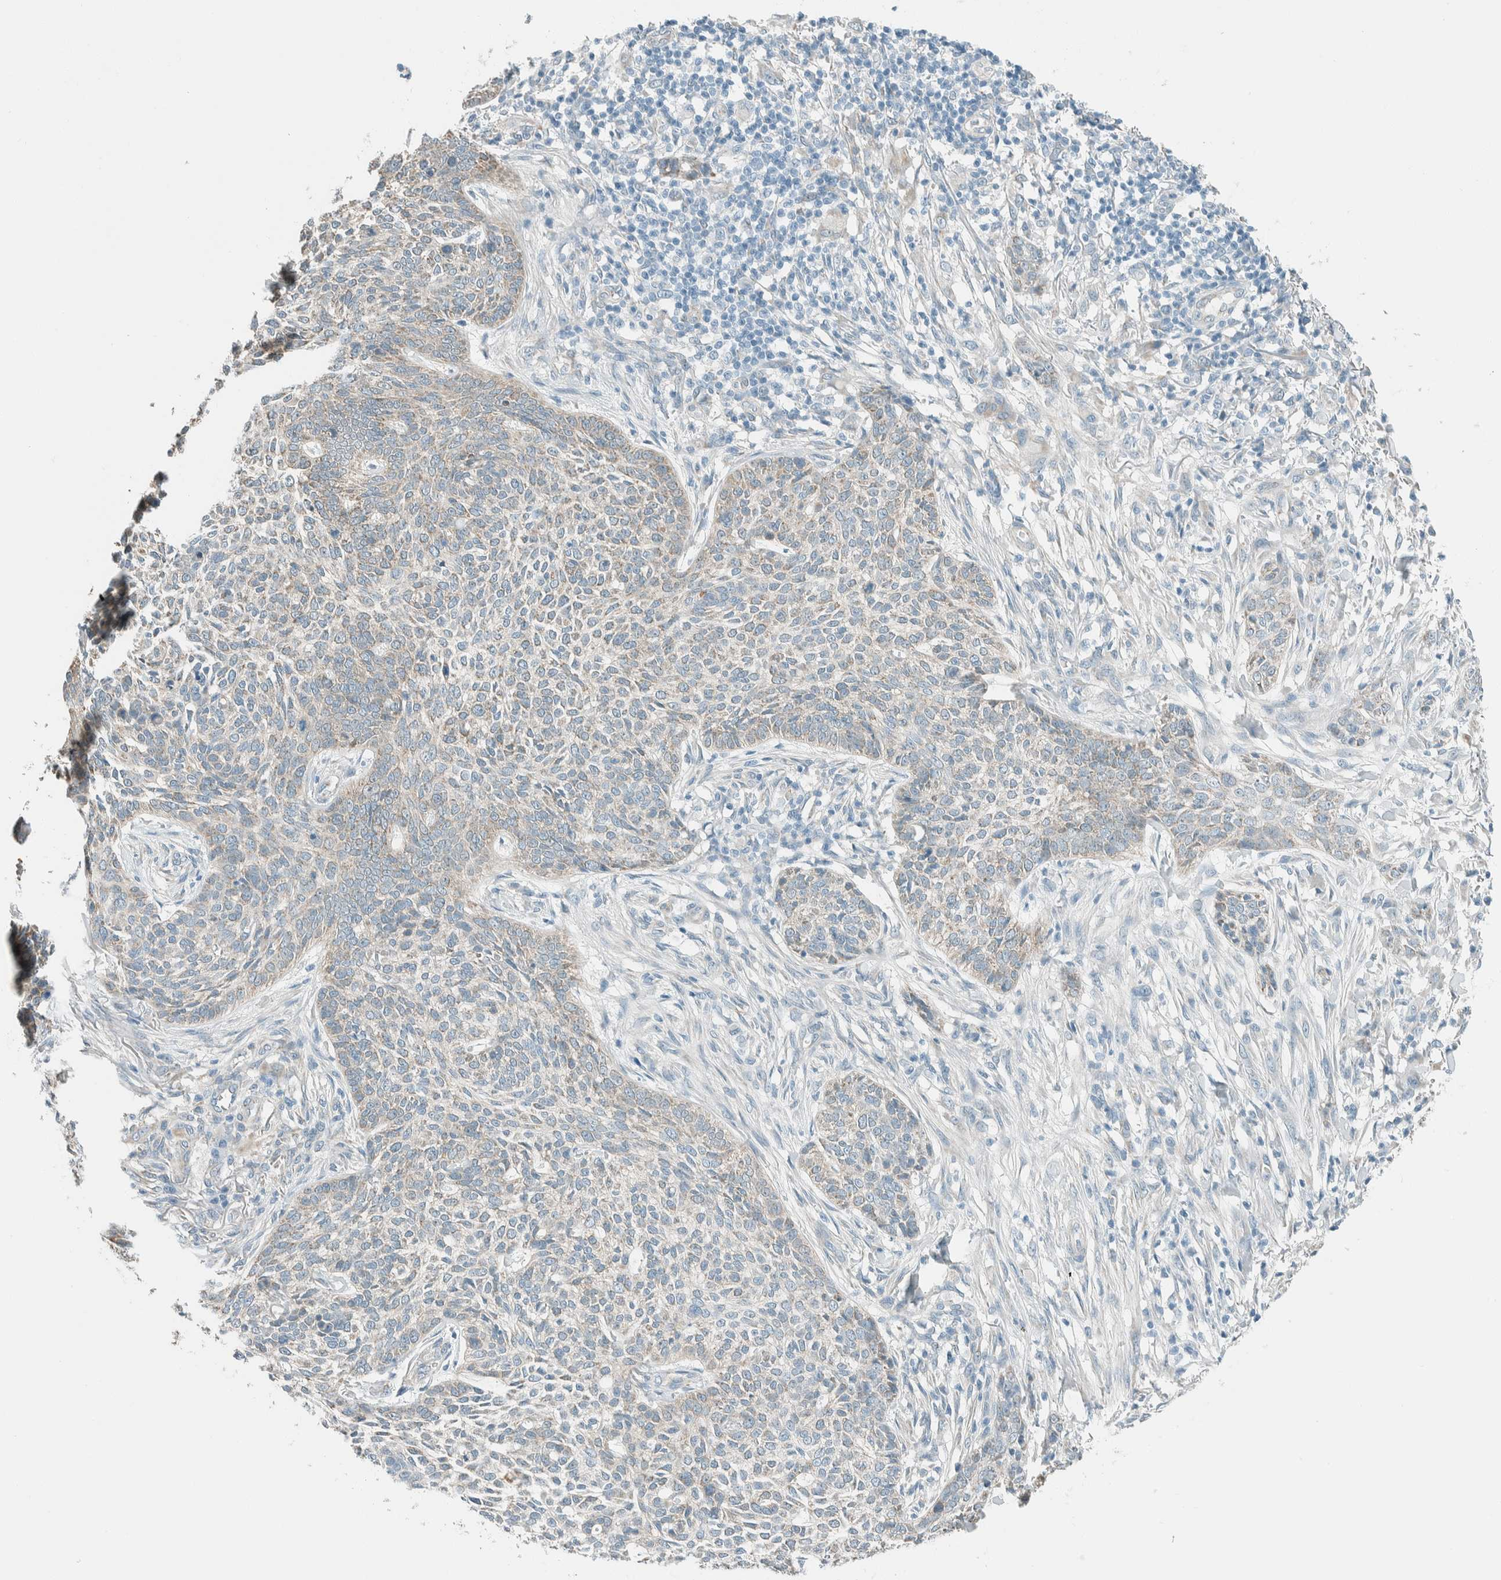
{"staining": {"intensity": "weak", "quantity": "<25%", "location": "cytoplasmic/membranous"}, "tissue": "skin cancer", "cell_type": "Tumor cells", "image_type": "cancer", "snomed": [{"axis": "morphology", "description": "Basal cell carcinoma"}, {"axis": "topography", "description": "Skin"}], "caption": "Immunohistochemistry image of neoplastic tissue: skin cancer stained with DAB (3,3'-diaminobenzidine) displays no significant protein staining in tumor cells.", "gene": "ALDH7A1", "patient": {"sex": "female", "age": 64}}